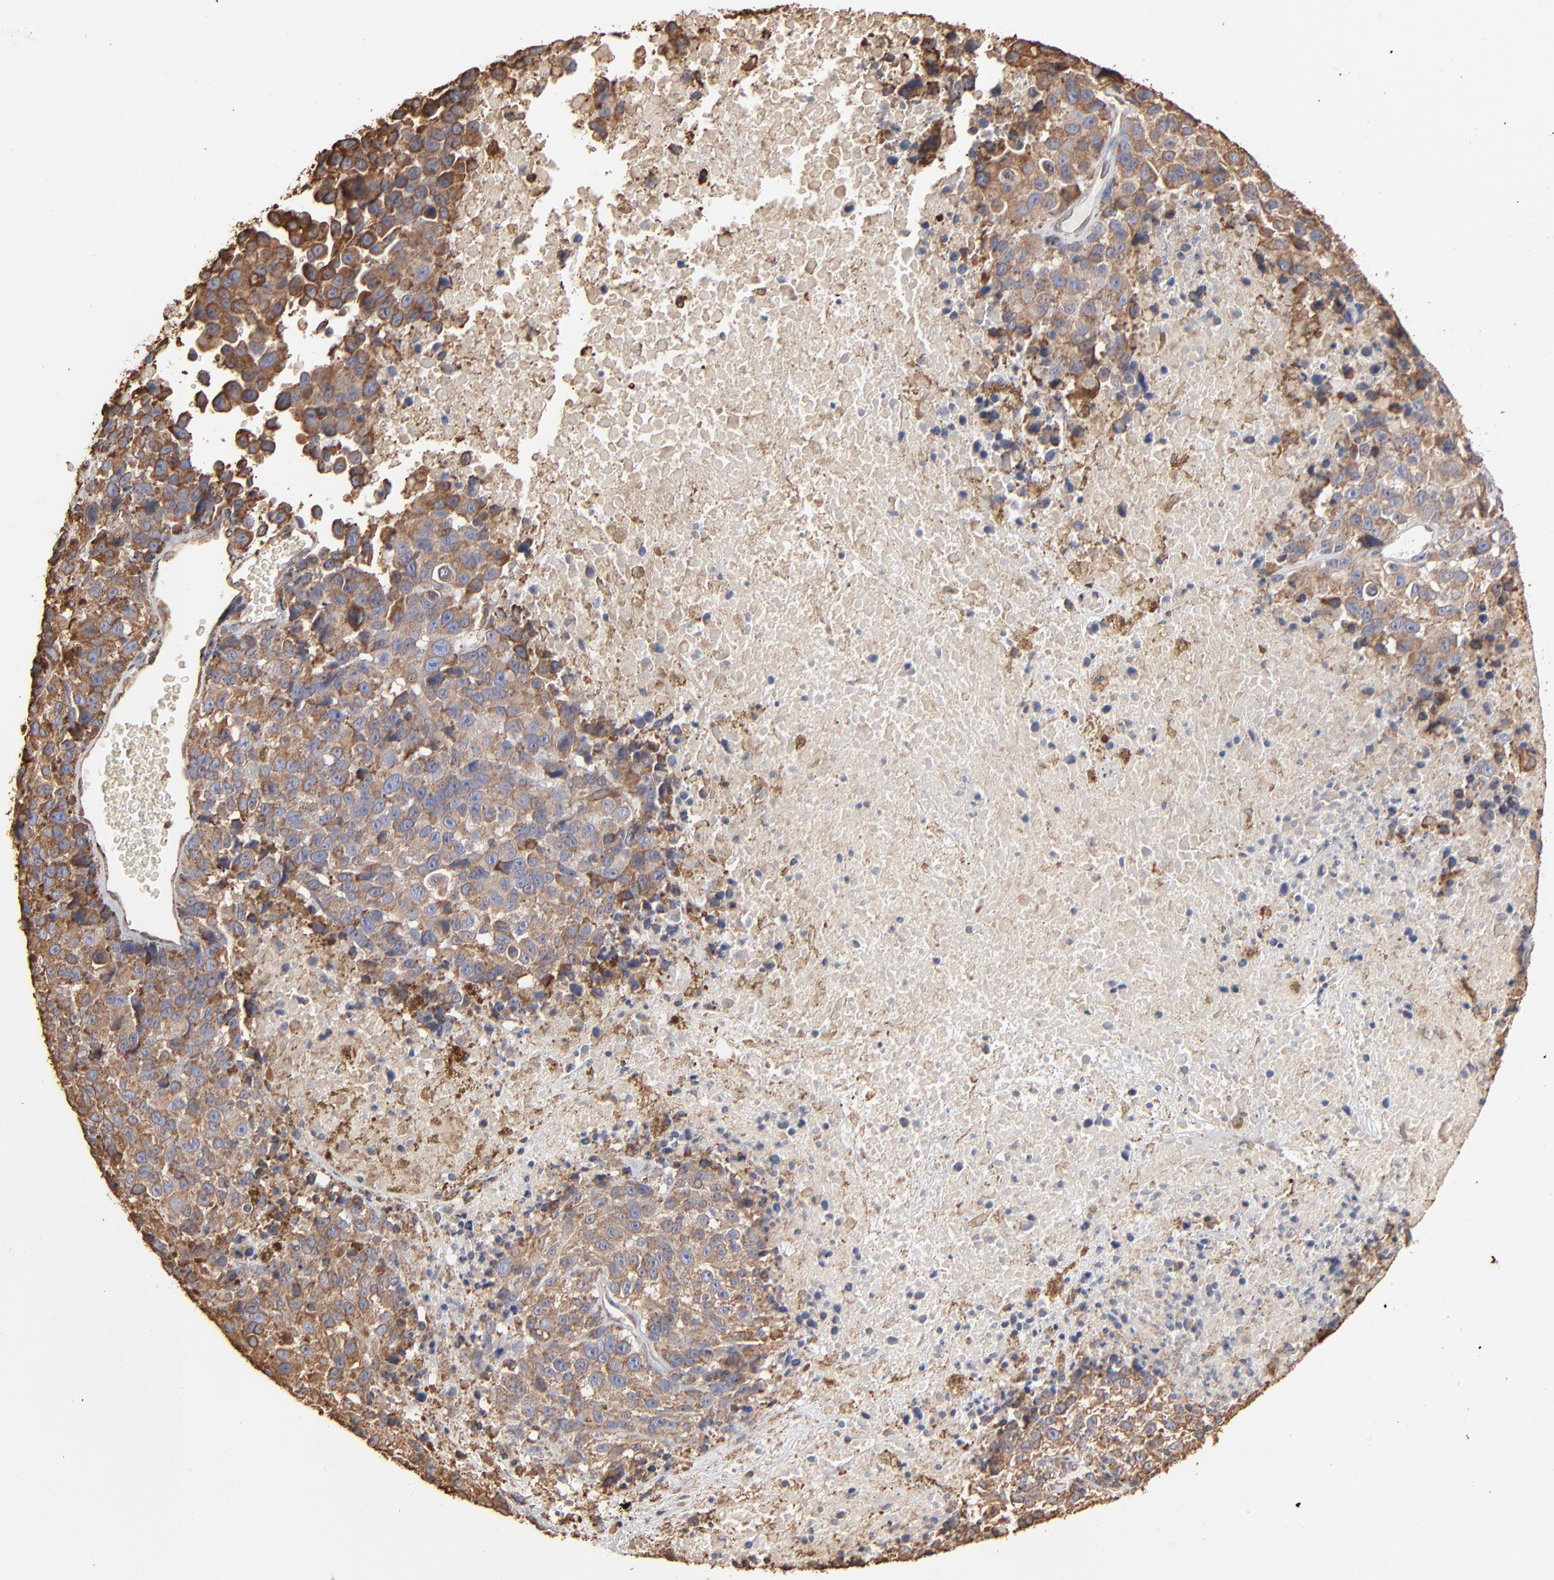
{"staining": {"intensity": "negative", "quantity": "none", "location": "none"}, "tissue": "melanoma", "cell_type": "Tumor cells", "image_type": "cancer", "snomed": [{"axis": "morphology", "description": "Malignant melanoma, Metastatic site"}, {"axis": "topography", "description": "Cerebral cortex"}], "caption": "Image shows no significant protein staining in tumor cells of malignant melanoma (metastatic site). The staining is performed using DAB (3,3'-diaminobenzidine) brown chromogen with nuclei counter-stained in using hematoxylin.", "gene": "PDIA3", "patient": {"sex": "female", "age": 52}}